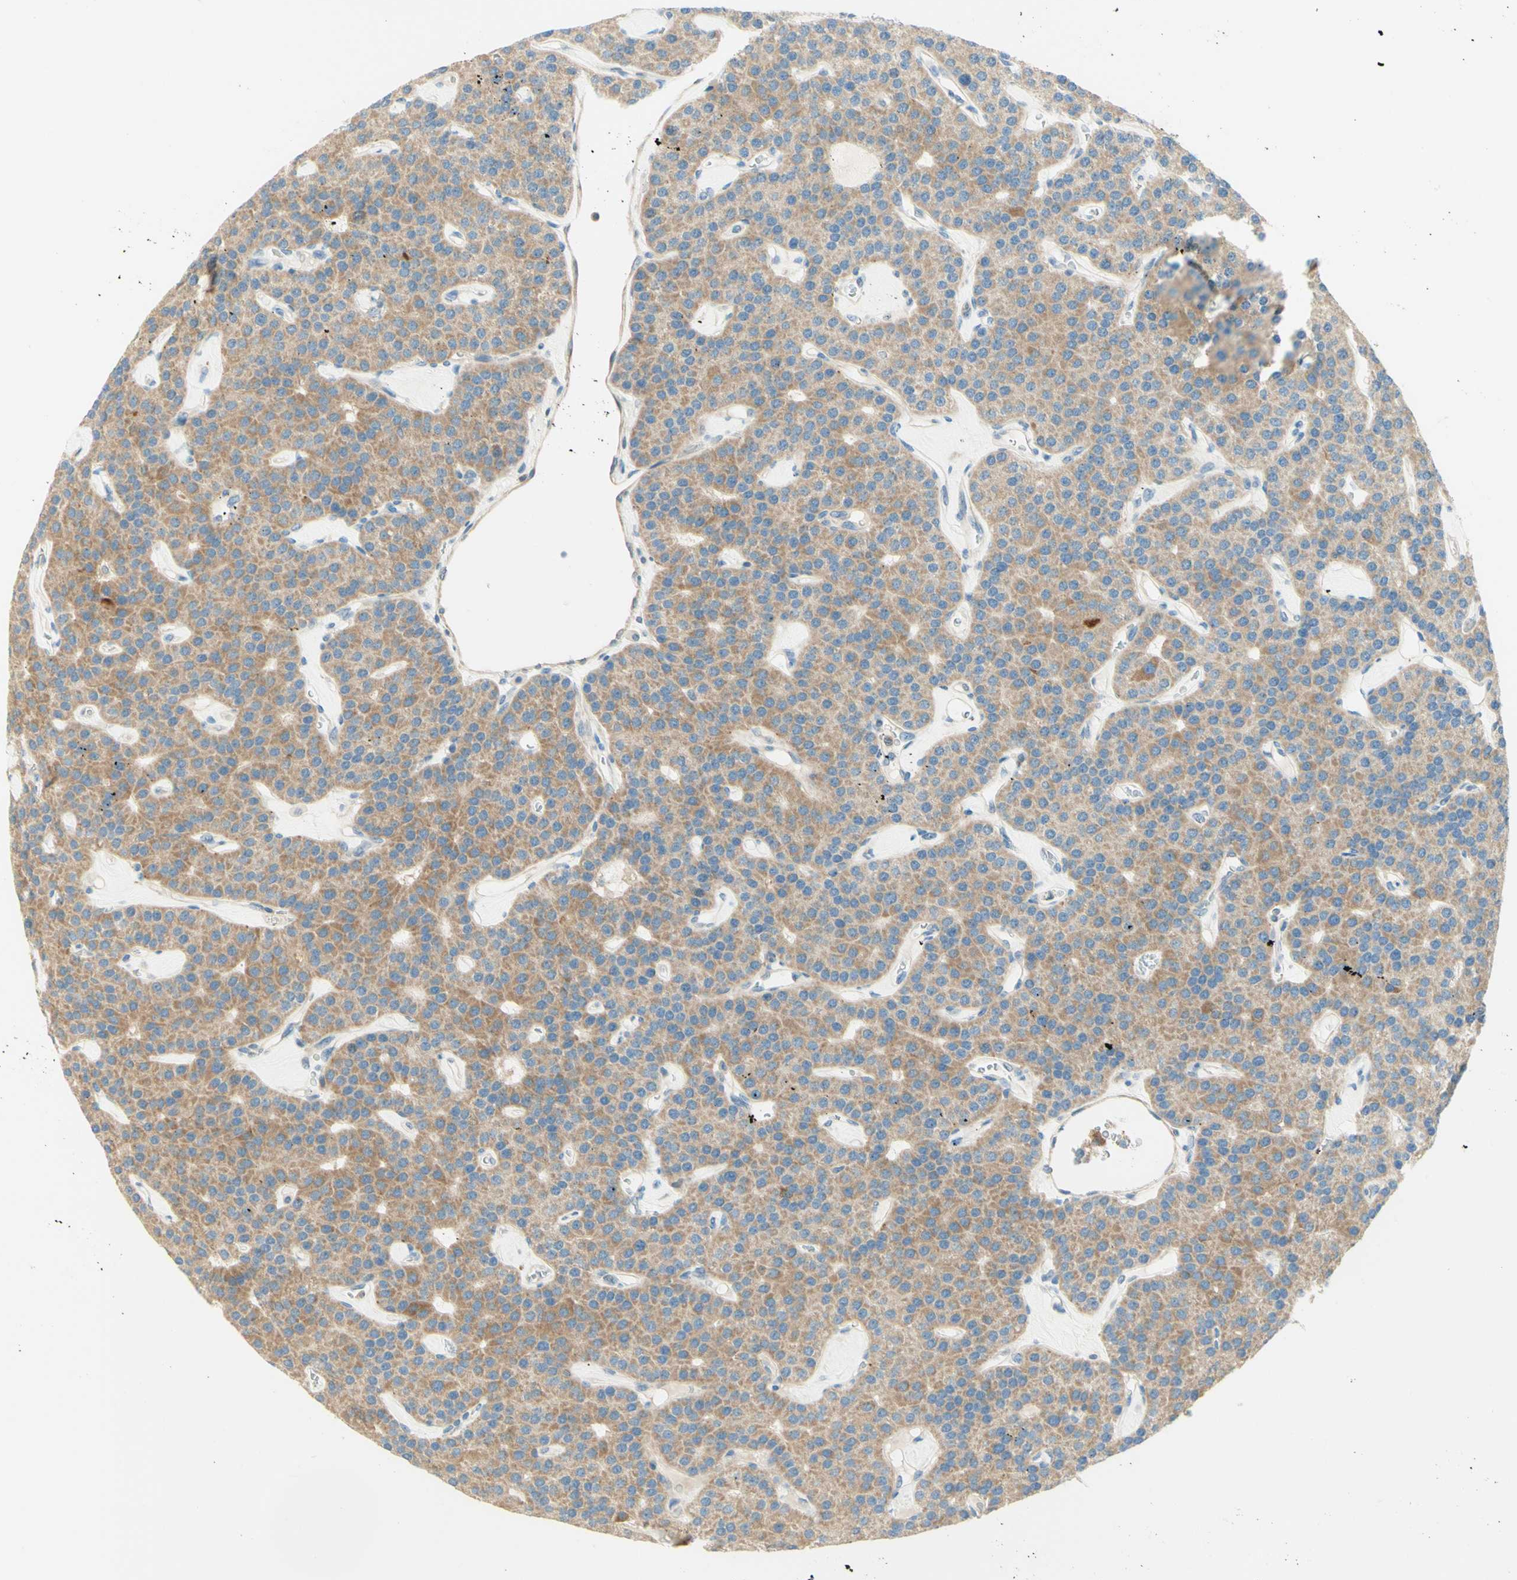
{"staining": {"intensity": "moderate", "quantity": ">75%", "location": "cytoplasmic/membranous"}, "tissue": "parathyroid gland", "cell_type": "Glandular cells", "image_type": "normal", "snomed": [{"axis": "morphology", "description": "Normal tissue, NOS"}, {"axis": "morphology", "description": "Adenoma, NOS"}, {"axis": "topography", "description": "Parathyroid gland"}], "caption": "Unremarkable parathyroid gland exhibits moderate cytoplasmic/membranous expression in about >75% of glandular cells Using DAB (brown) and hematoxylin (blue) stains, captured at high magnification using brightfield microscopy..", "gene": "PROM1", "patient": {"sex": "female", "age": 86}}